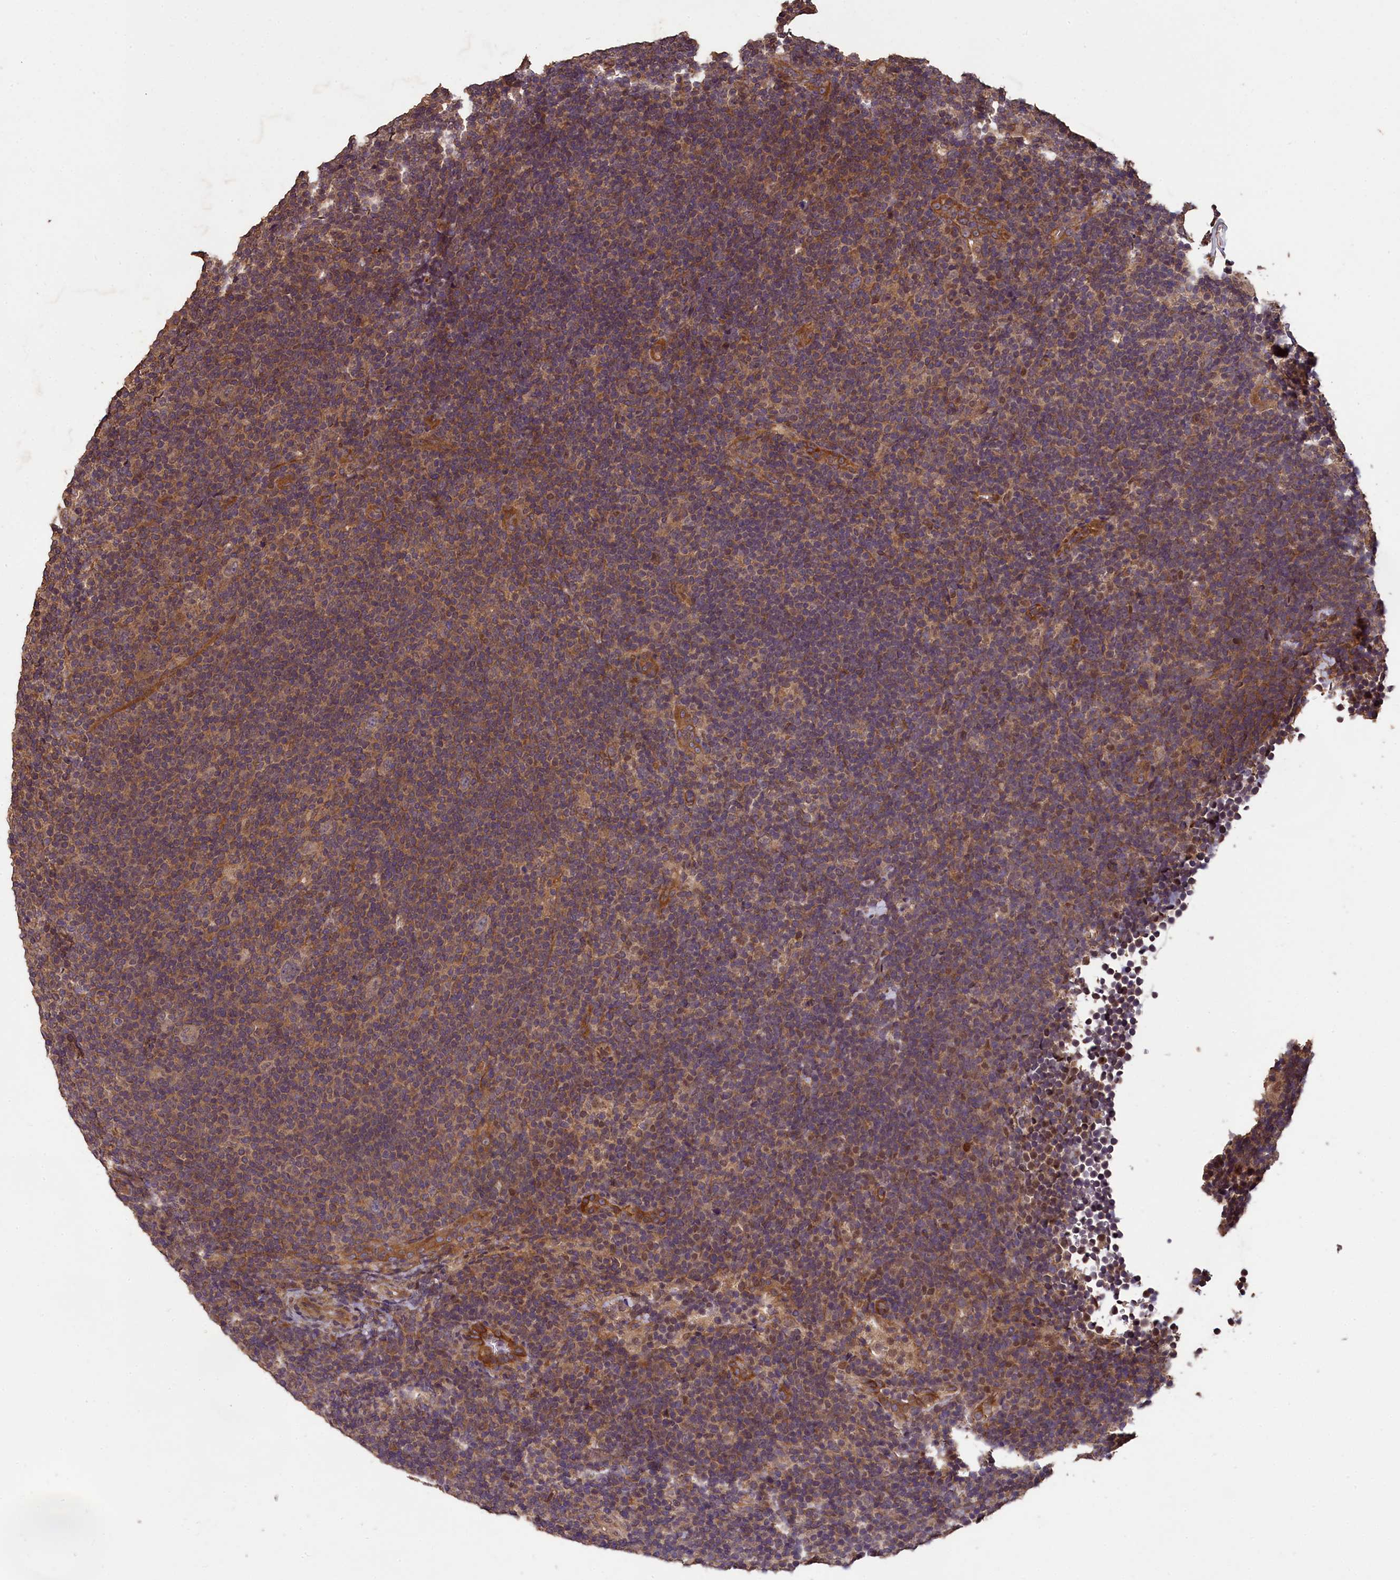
{"staining": {"intensity": "weak", "quantity": "<25%", "location": "cytoplasmic/membranous"}, "tissue": "lymphoma", "cell_type": "Tumor cells", "image_type": "cancer", "snomed": [{"axis": "morphology", "description": "Hodgkin's disease, NOS"}, {"axis": "topography", "description": "Lymph node"}], "caption": "IHC image of neoplastic tissue: human Hodgkin's disease stained with DAB reveals no significant protein staining in tumor cells.", "gene": "CHD9", "patient": {"sex": "female", "age": 57}}